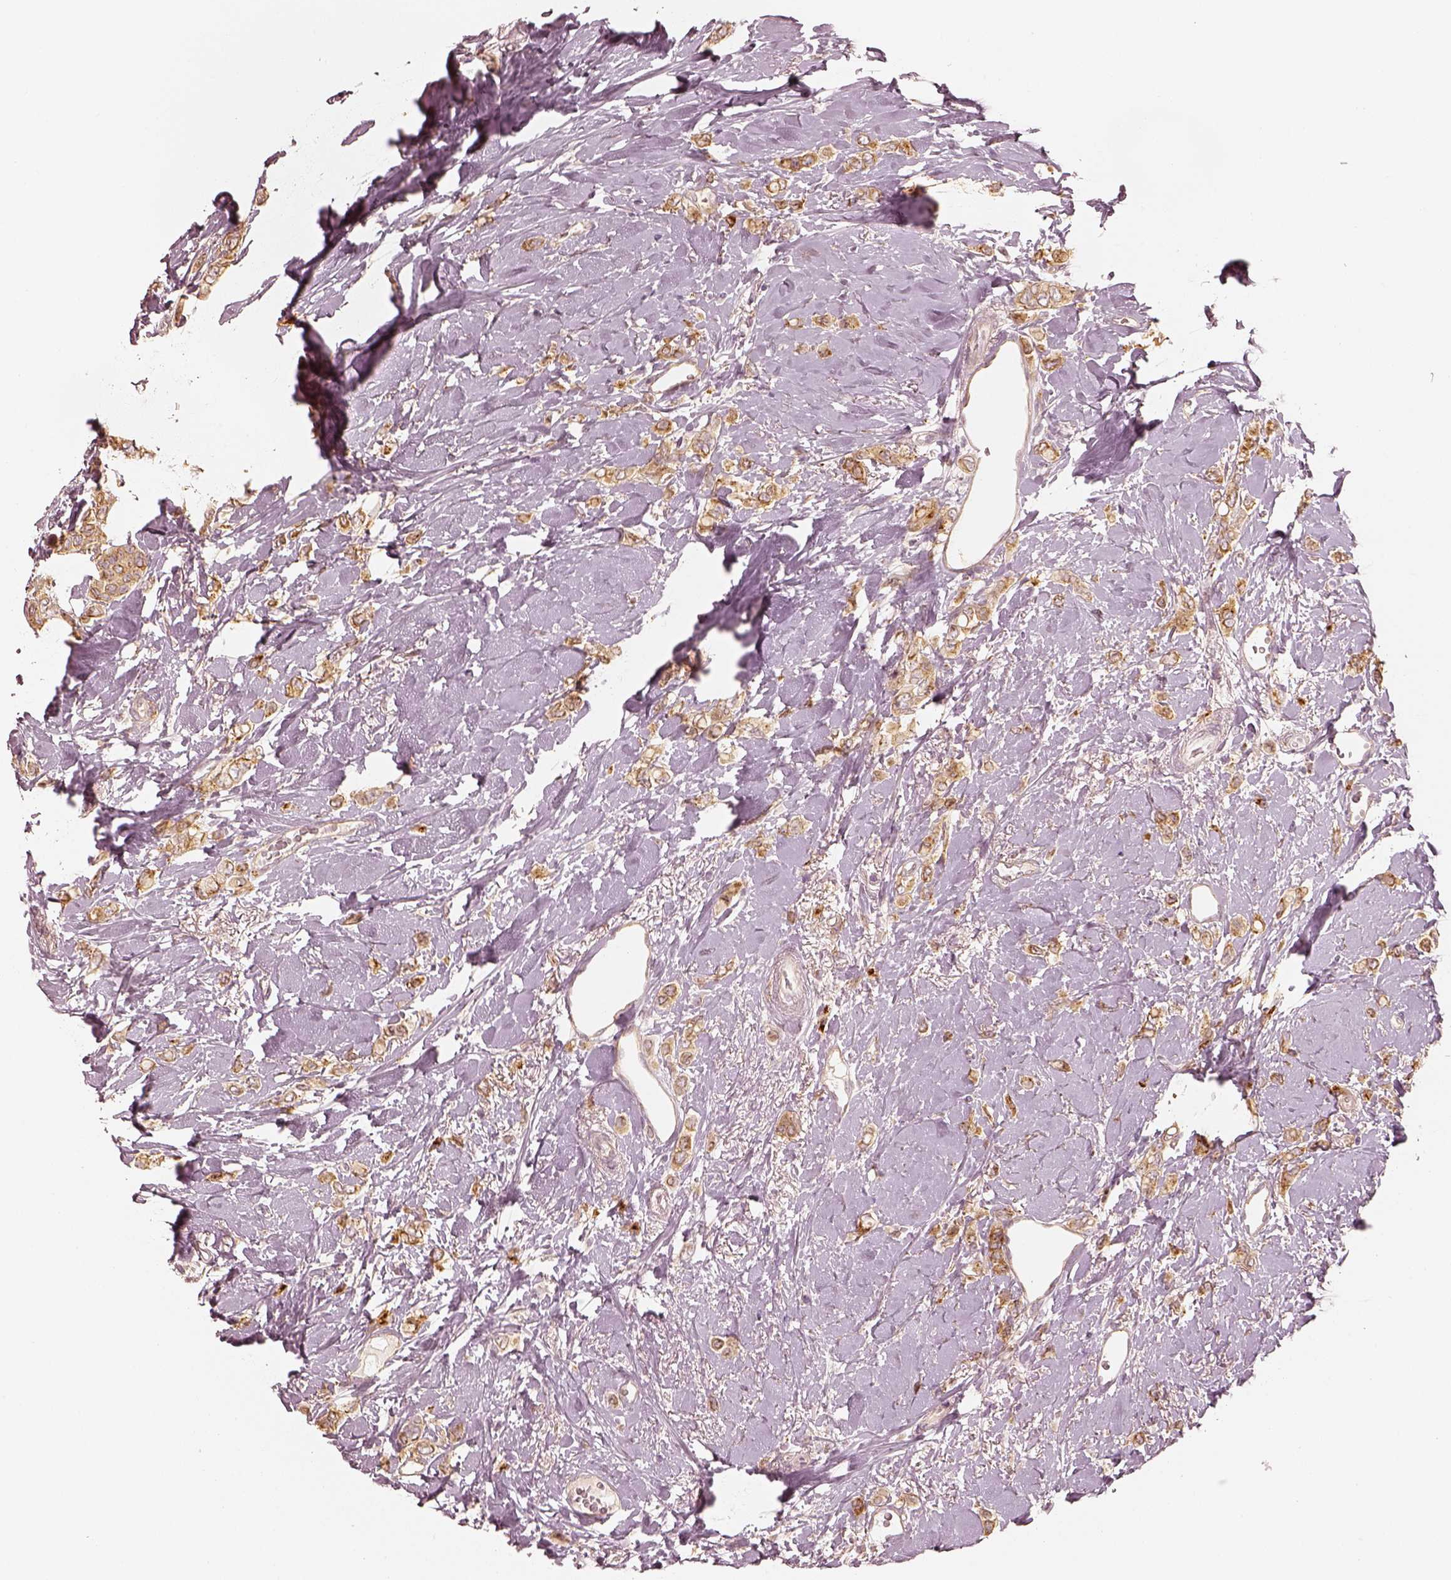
{"staining": {"intensity": "moderate", "quantity": ">75%", "location": "cytoplasmic/membranous"}, "tissue": "breast cancer", "cell_type": "Tumor cells", "image_type": "cancer", "snomed": [{"axis": "morphology", "description": "Lobular carcinoma"}, {"axis": "topography", "description": "Breast"}], "caption": "Human breast cancer stained with a brown dye displays moderate cytoplasmic/membranous positive expression in approximately >75% of tumor cells.", "gene": "GORASP2", "patient": {"sex": "female", "age": 66}}